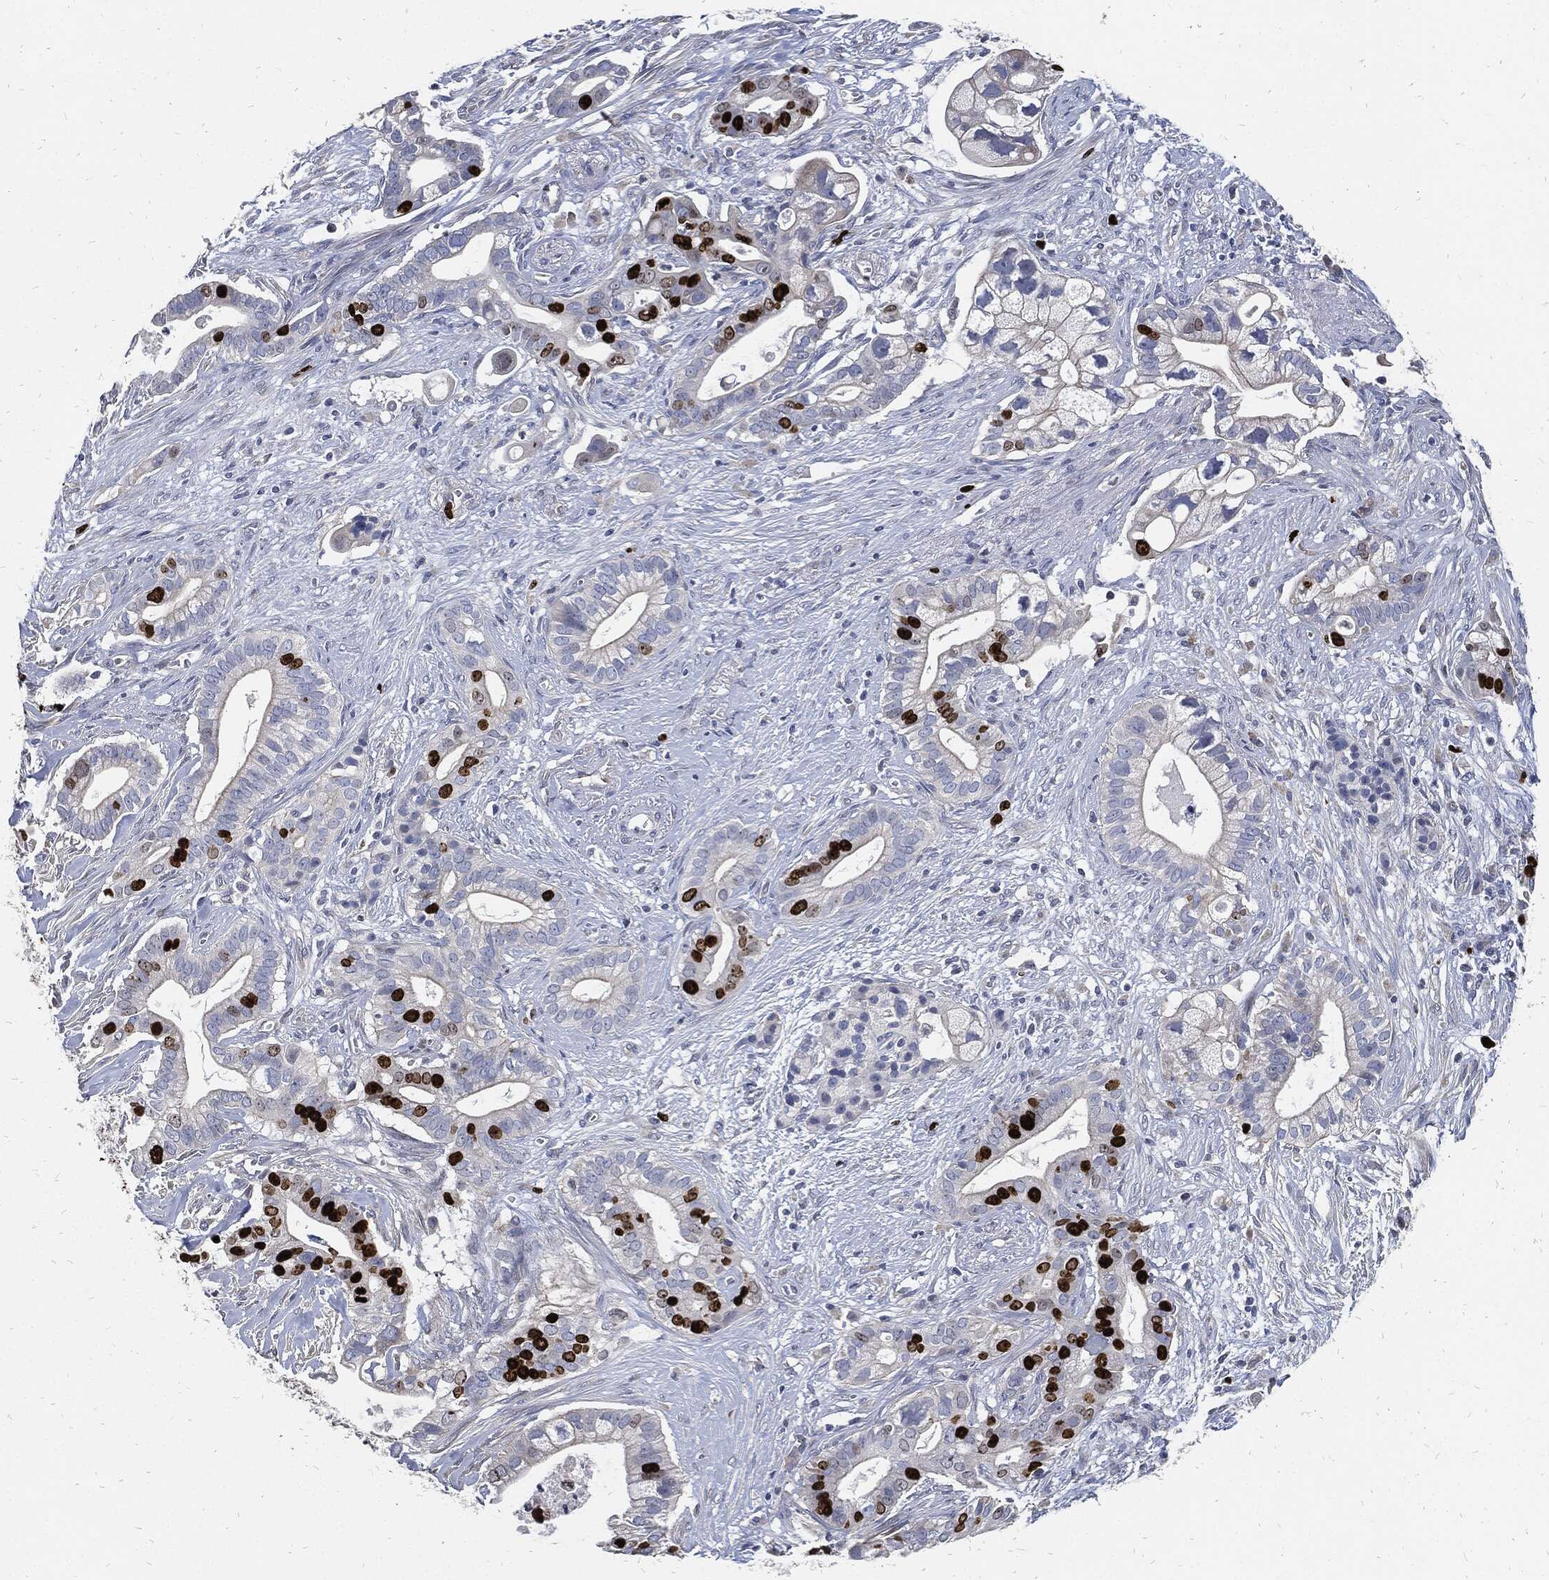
{"staining": {"intensity": "strong", "quantity": "25%-75%", "location": "nuclear"}, "tissue": "pancreatic cancer", "cell_type": "Tumor cells", "image_type": "cancer", "snomed": [{"axis": "morphology", "description": "Adenocarcinoma, NOS"}, {"axis": "topography", "description": "Pancreas"}], "caption": "Protein expression analysis of human pancreatic adenocarcinoma reveals strong nuclear staining in about 25%-75% of tumor cells.", "gene": "MKI67", "patient": {"sex": "male", "age": 61}}